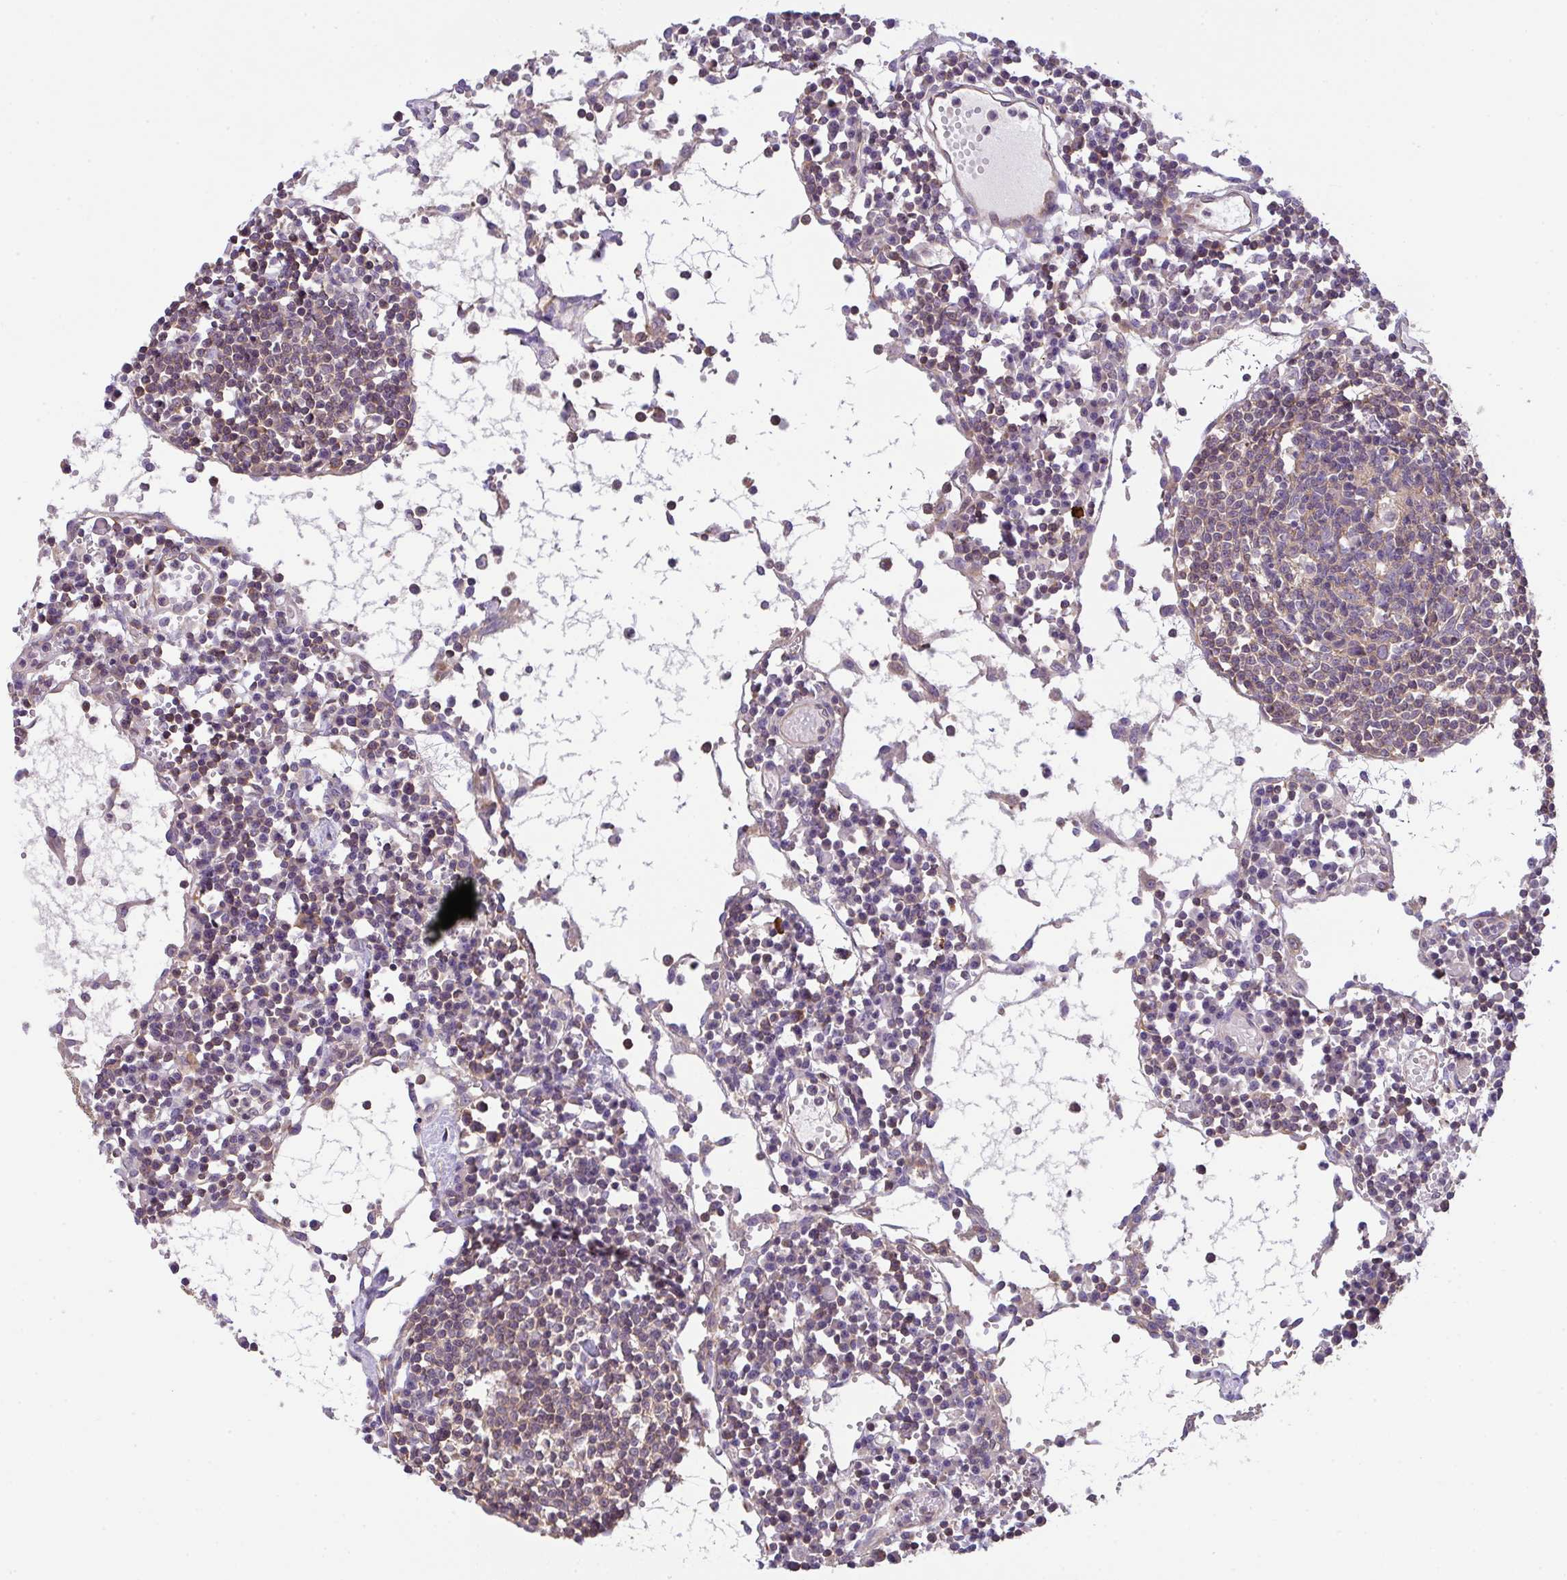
{"staining": {"intensity": "negative", "quantity": "none", "location": "none"}, "tissue": "lymph node", "cell_type": "Germinal center cells", "image_type": "normal", "snomed": [{"axis": "morphology", "description": "Normal tissue, NOS"}, {"axis": "topography", "description": "Lymph node"}], "caption": "This is a image of immunohistochemistry (IHC) staining of normal lymph node, which shows no positivity in germinal center cells. Brightfield microscopy of immunohistochemistry stained with DAB (brown) and hematoxylin (blue), captured at high magnification.", "gene": "TMEM229A", "patient": {"sex": "female", "age": 78}}